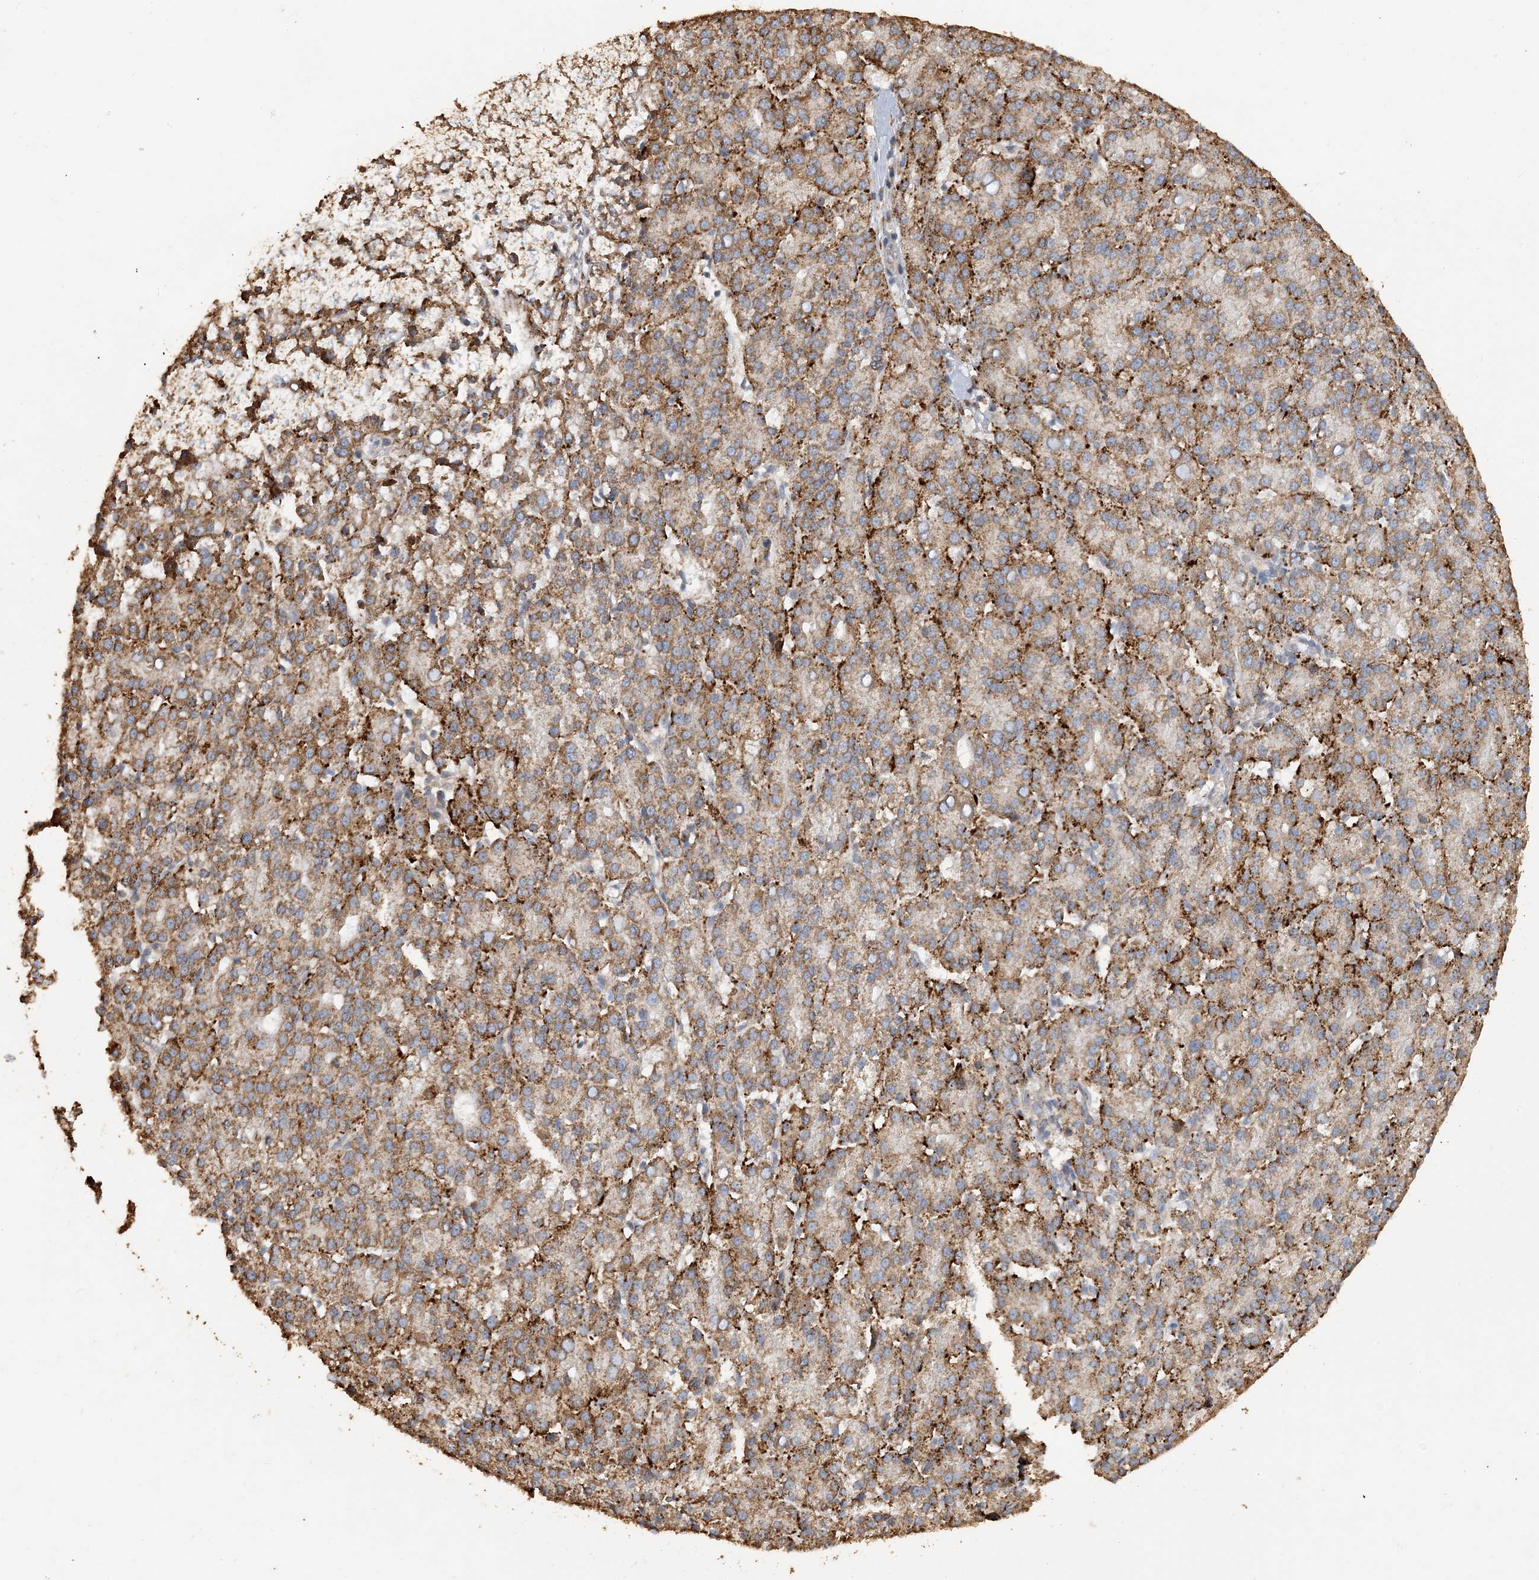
{"staining": {"intensity": "strong", "quantity": "25%-75%", "location": "cytoplasmic/membranous"}, "tissue": "liver cancer", "cell_type": "Tumor cells", "image_type": "cancer", "snomed": [{"axis": "morphology", "description": "Carcinoma, Hepatocellular, NOS"}, {"axis": "topography", "description": "Liver"}], "caption": "Liver hepatocellular carcinoma was stained to show a protein in brown. There is high levels of strong cytoplasmic/membranous positivity in approximately 25%-75% of tumor cells.", "gene": "SFMBT2", "patient": {"sex": "female", "age": 58}}